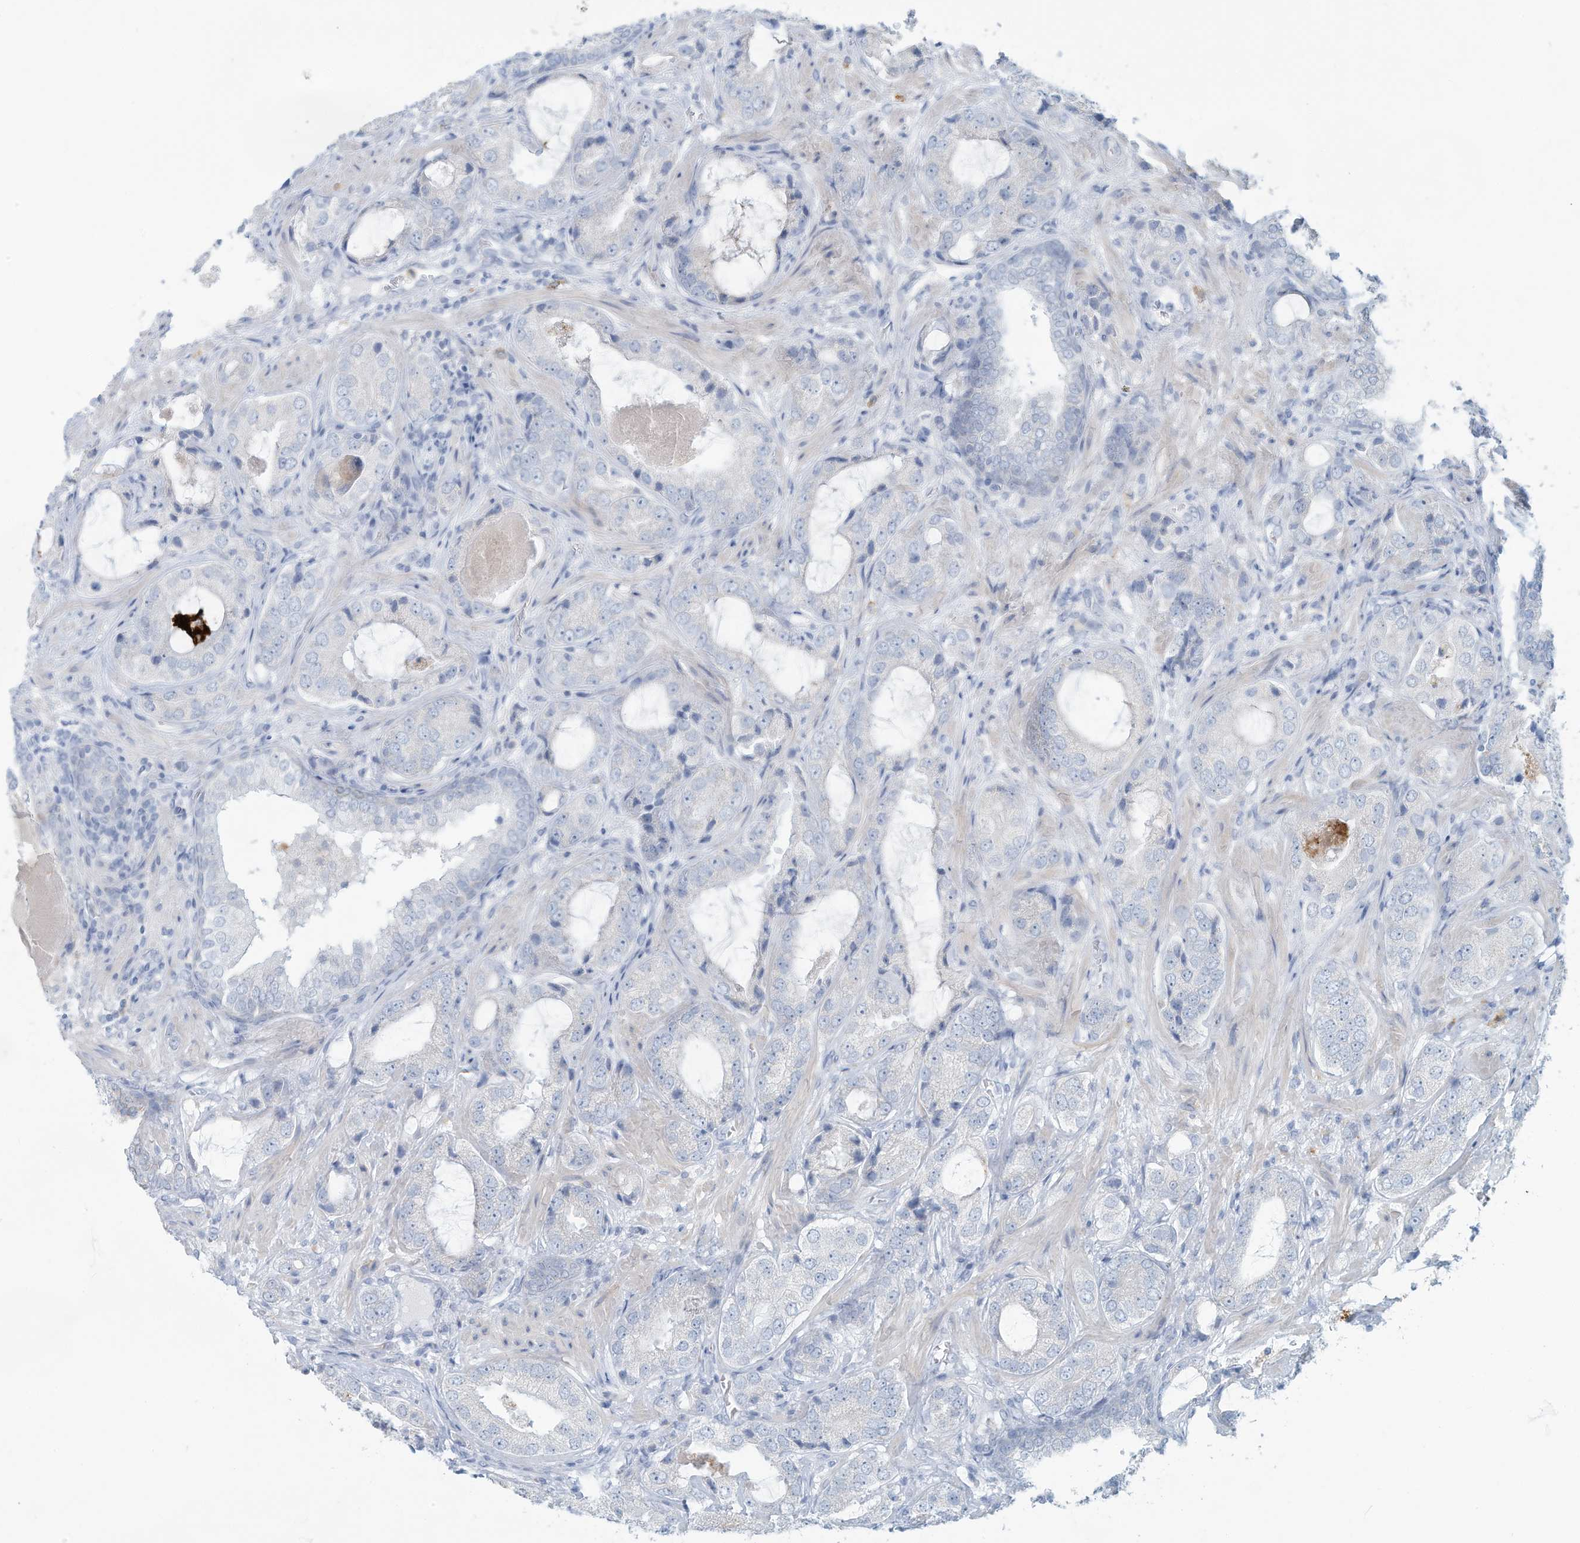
{"staining": {"intensity": "negative", "quantity": "none", "location": "none"}, "tissue": "prostate cancer", "cell_type": "Tumor cells", "image_type": "cancer", "snomed": [{"axis": "morphology", "description": "Normal tissue, NOS"}, {"axis": "morphology", "description": "Adenocarcinoma, High grade"}, {"axis": "topography", "description": "Prostate"}, {"axis": "topography", "description": "Peripheral nerve tissue"}], "caption": "IHC image of adenocarcinoma (high-grade) (prostate) stained for a protein (brown), which demonstrates no expression in tumor cells.", "gene": "ERI2", "patient": {"sex": "male", "age": 59}}